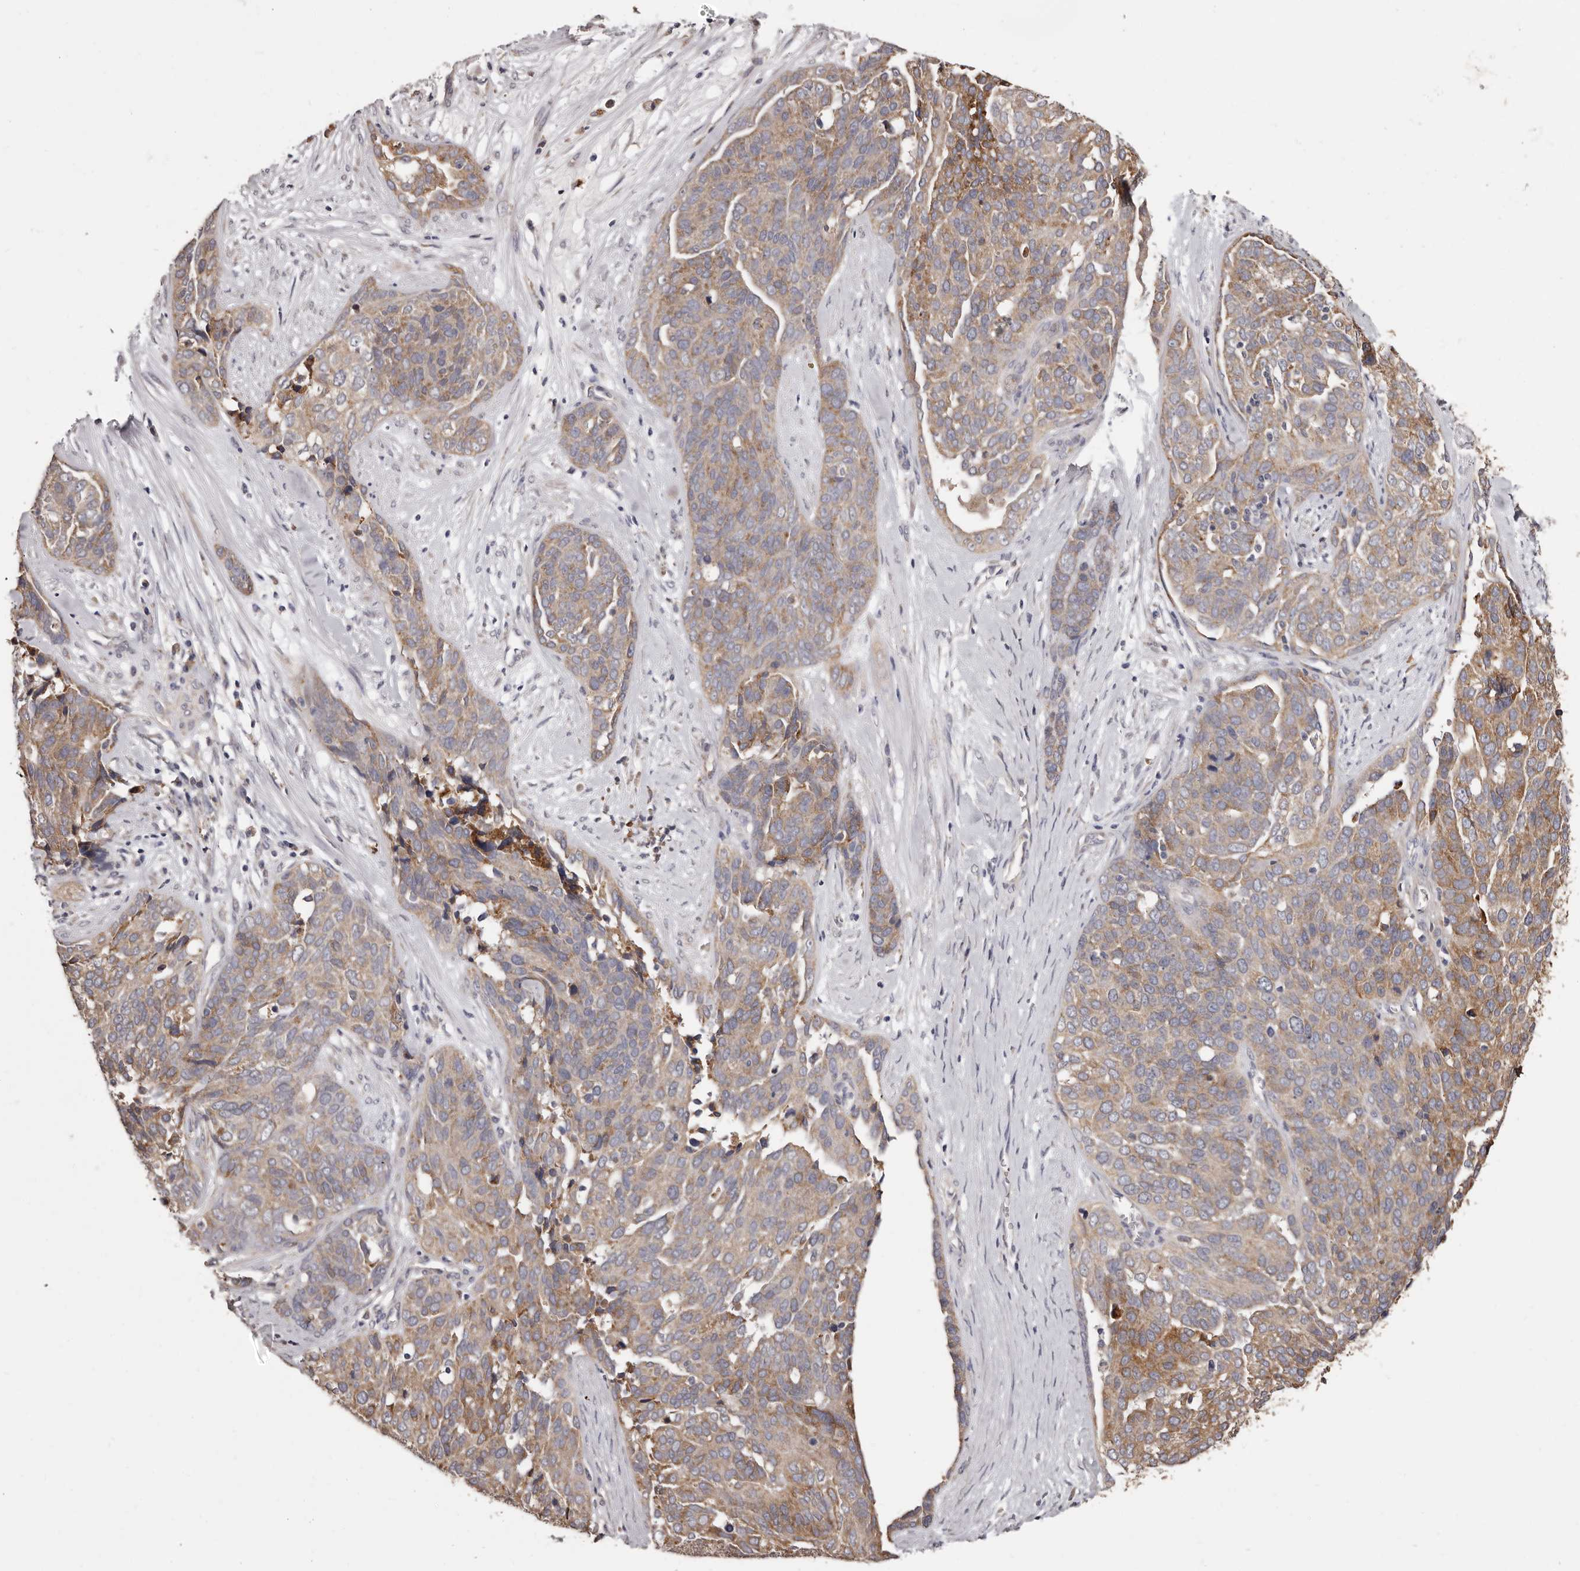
{"staining": {"intensity": "moderate", "quantity": ">75%", "location": "cytoplasmic/membranous"}, "tissue": "ovarian cancer", "cell_type": "Tumor cells", "image_type": "cancer", "snomed": [{"axis": "morphology", "description": "Cystadenocarcinoma, serous, NOS"}, {"axis": "topography", "description": "Ovary"}], "caption": "Brown immunohistochemical staining in serous cystadenocarcinoma (ovarian) shows moderate cytoplasmic/membranous positivity in approximately >75% of tumor cells.", "gene": "ETNK1", "patient": {"sex": "female", "age": 44}}